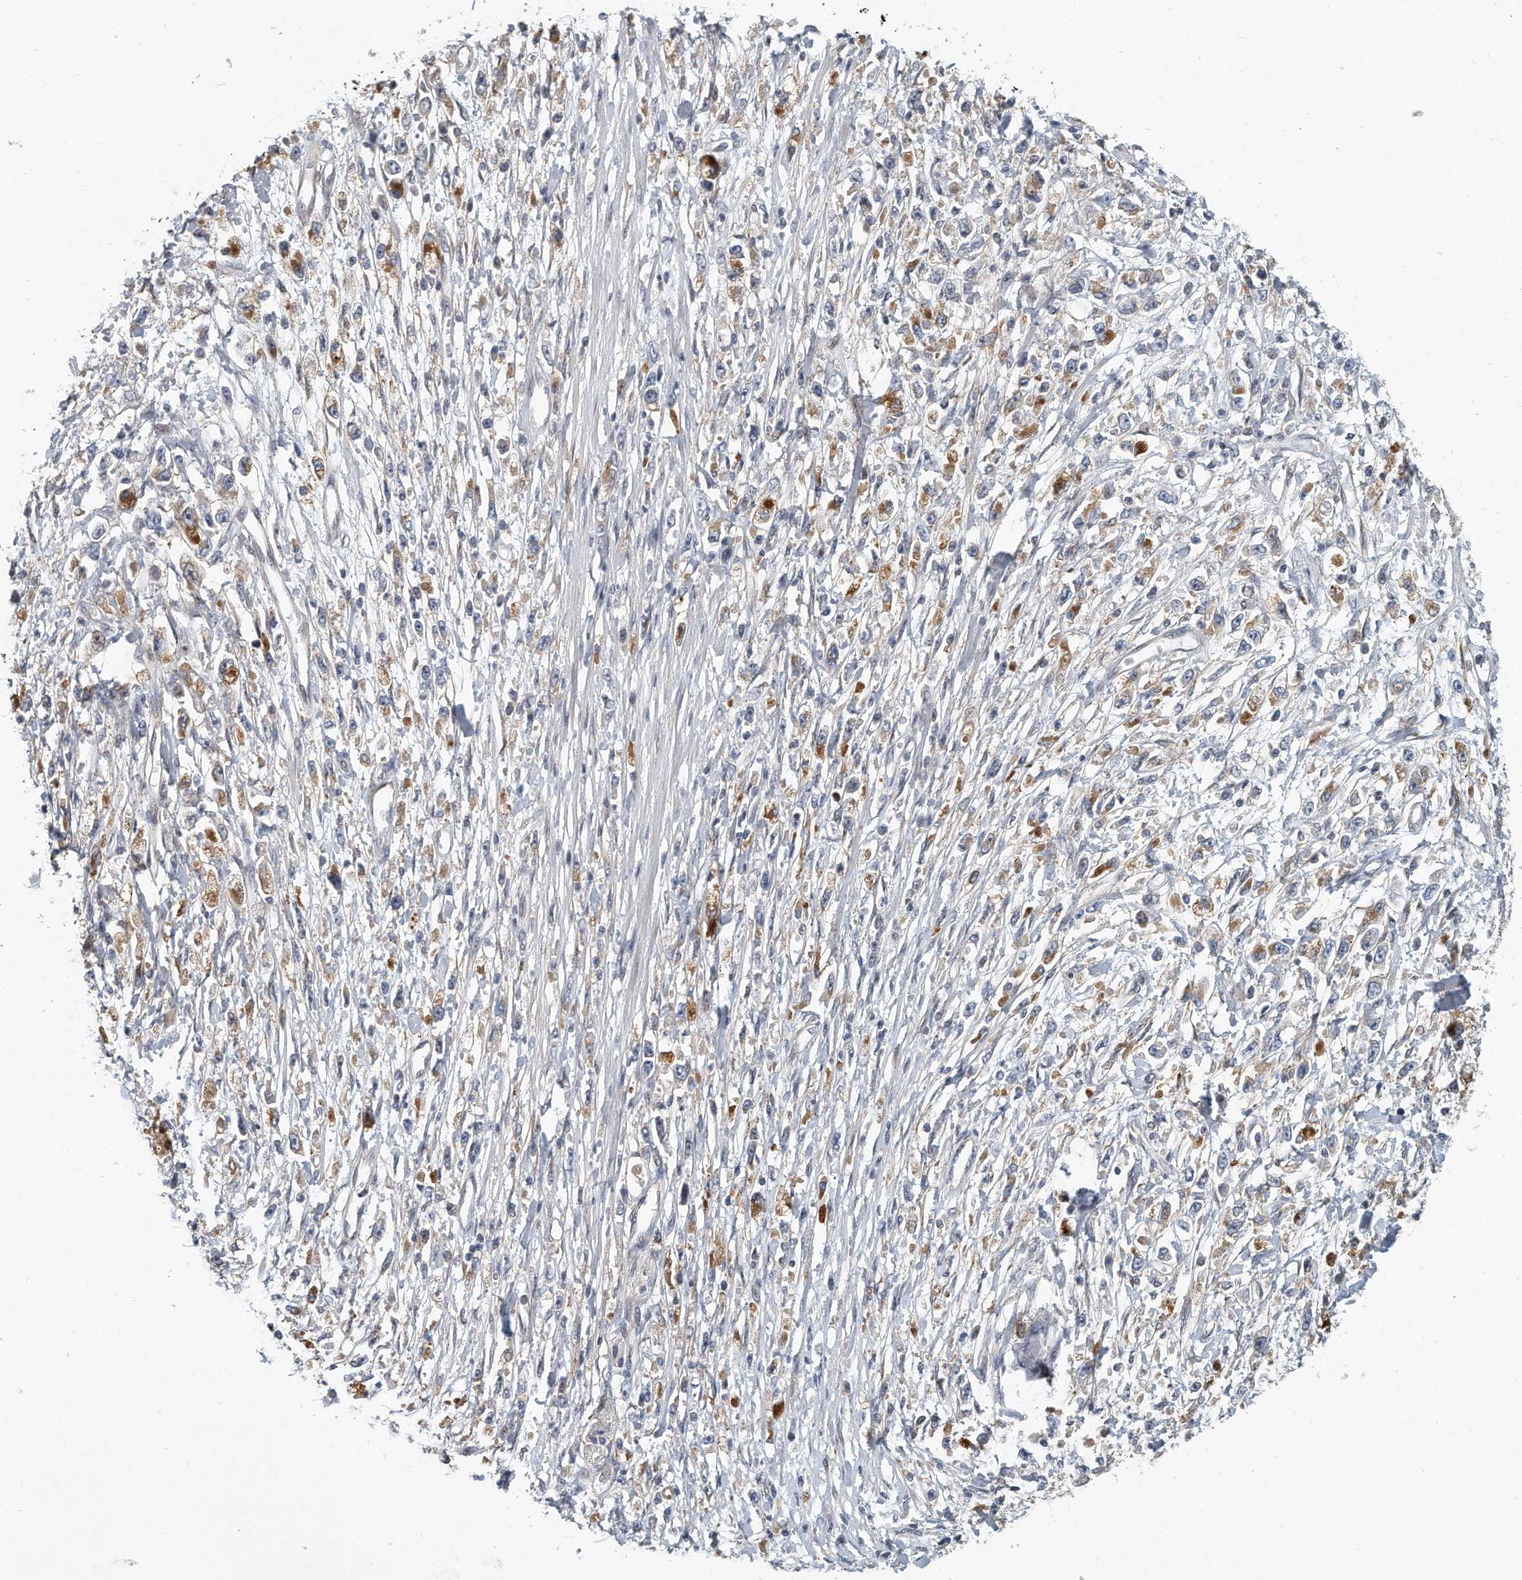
{"staining": {"intensity": "moderate", "quantity": "25%-75%", "location": "cytoplasmic/membranous"}, "tissue": "stomach cancer", "cell_type": "Tumor cells", "image_type": "cancer", "snomed": [{"axis": "morphology", "description": "Adenocarcinoma, NOS"}, {"axis": "topography", "description": "Stomach"}], "caption": "Stomach cancer (adenocarcinoma) stained with DAB immunohistochemistry exhibits medium levels of moderate cytoplasmic/membranous staining in approximately 25%-75% of tumor cells.", "gene": "PCDH8", "patient": {"sex": "female", "age": 59}}